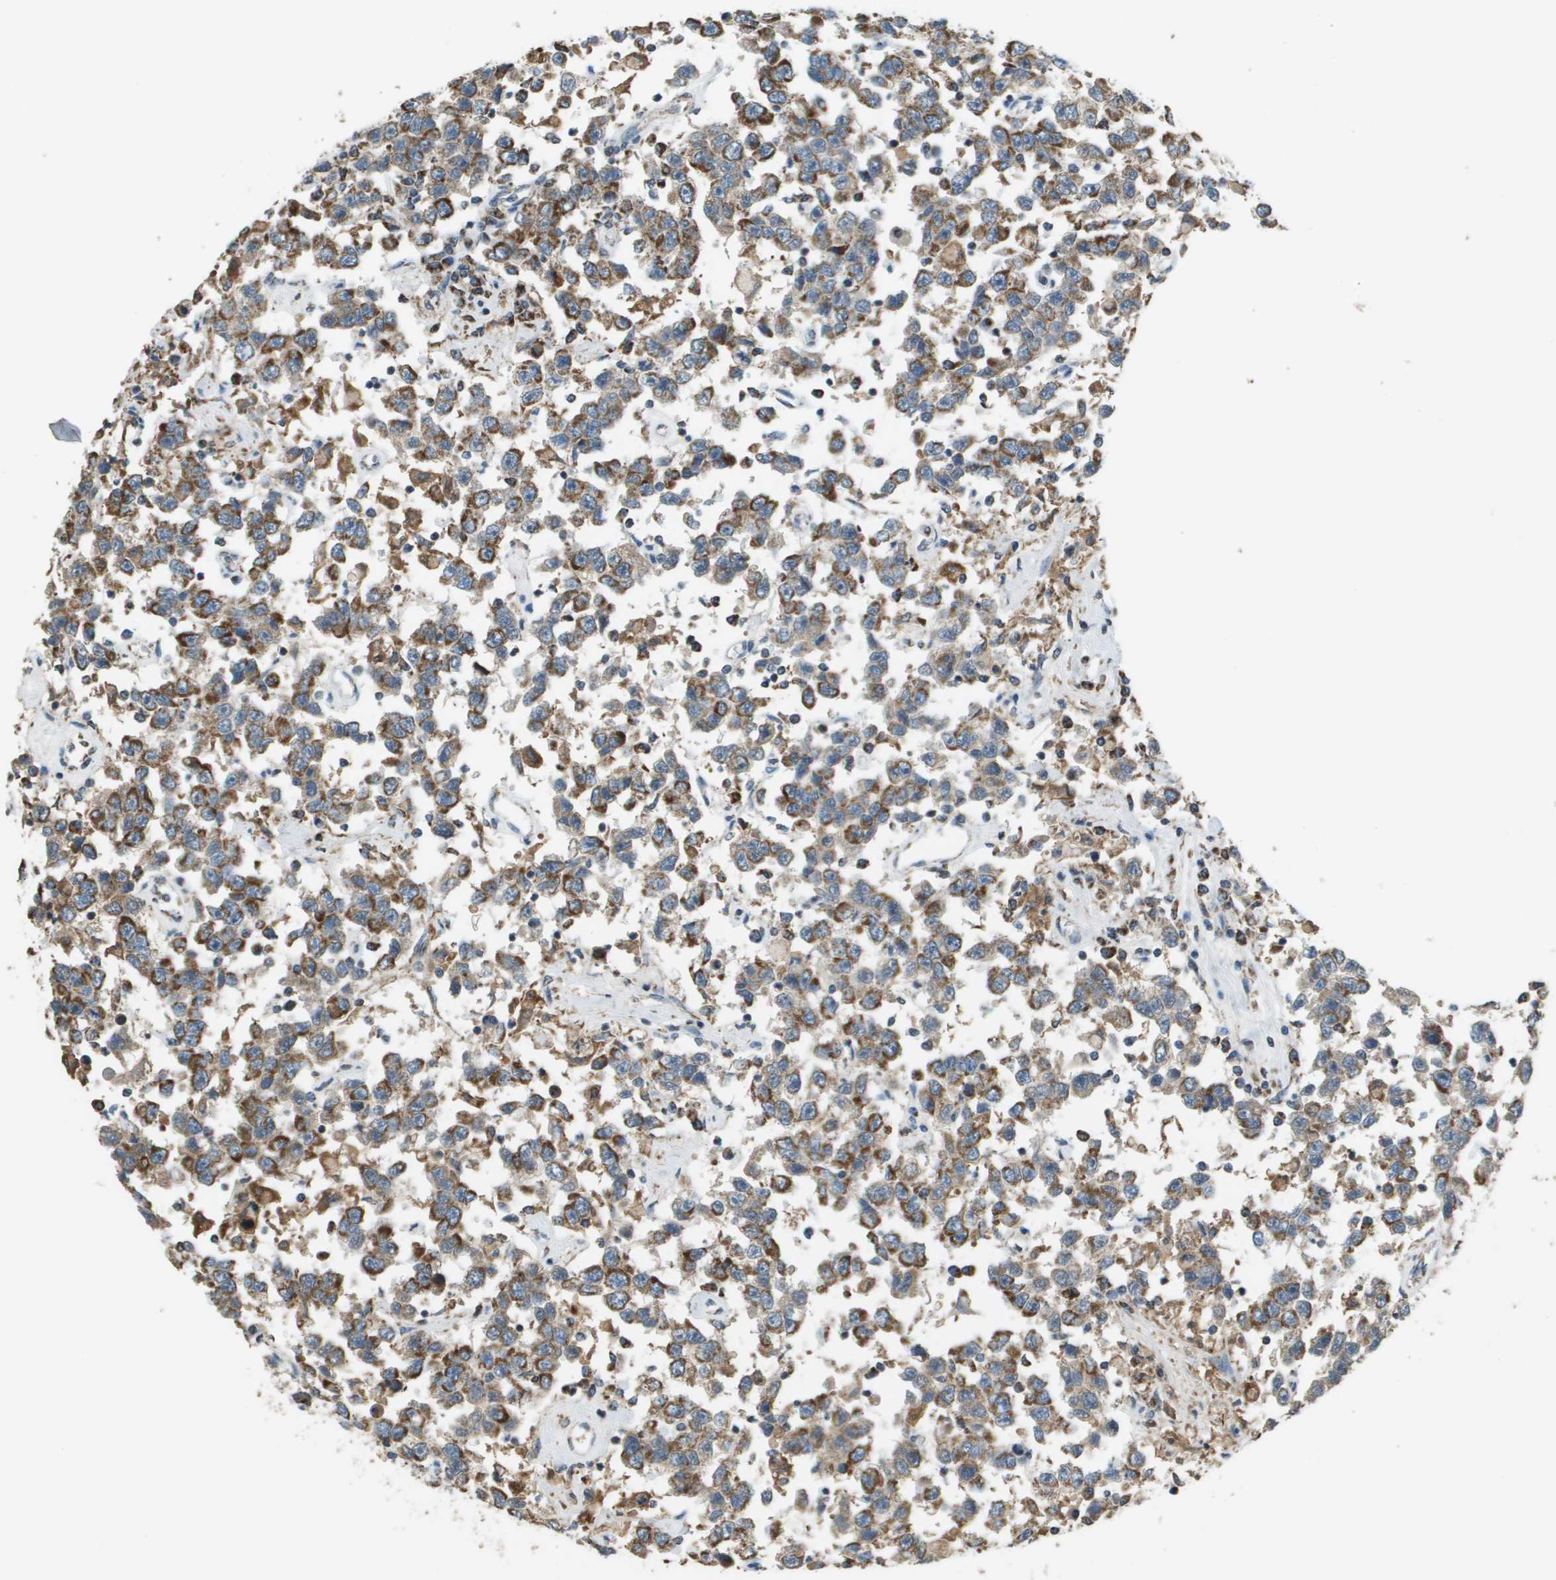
{"staining": {"intensity": "moderate", "quantity": ">75%", "location": "cytoplasmic/membranous"}, "tissue": "testis cancer", "cell_type": "Tumor cells", "image_type": "cancer", "snomed": [{"axis": "morphology", "description": "Seminoma, NOS"}, {"axis": "topography", "description": "Testis"}], "caption": "Human testis seminoma stained with a brown dye shows moderate cytoplasmic/membranous positive positivity in approximately >75% of tumor cells.", "gene": "FH", "patient": {"sex": "male", "age": 41}}